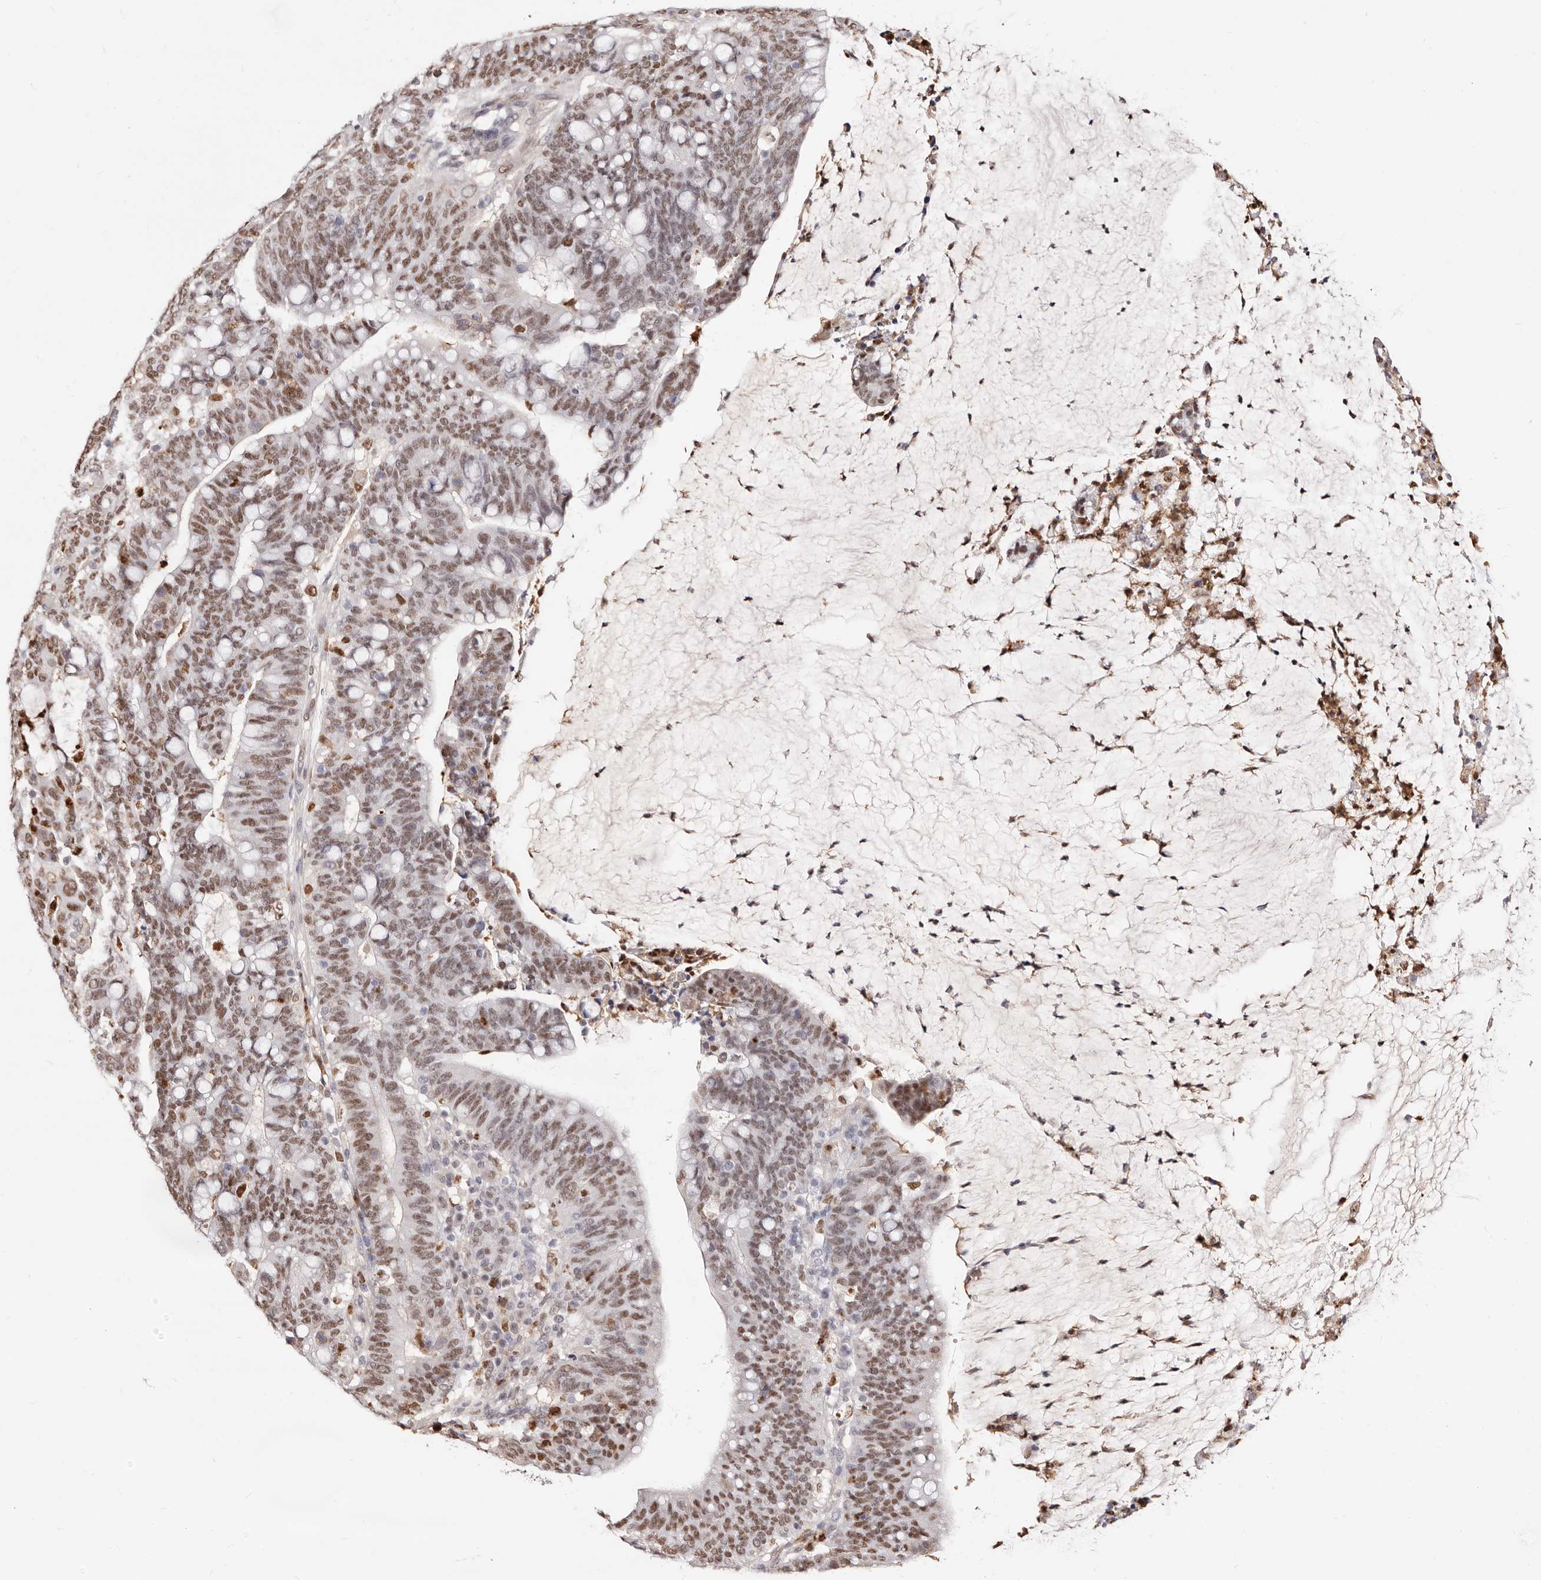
{"staining": {"intensity": "moderate", "quantity": ">75%", "location": "nuclear"}, "tissue": "colorectal cancer", "cell_type": "Tumor cells", "image_type": "cancer", "snomed": [{"axis": "morphology", "description": "Adenocarcinoma, NOS"}, {"axis": "topography", "description": "Colon"}], "caption": "Moderate nuclear protein expression is appreciated in about >75% of tumor cells in adenocarcinoma (colorectal).", "gene": "TKT", "patient": {"sex": "female", "age": 66}}